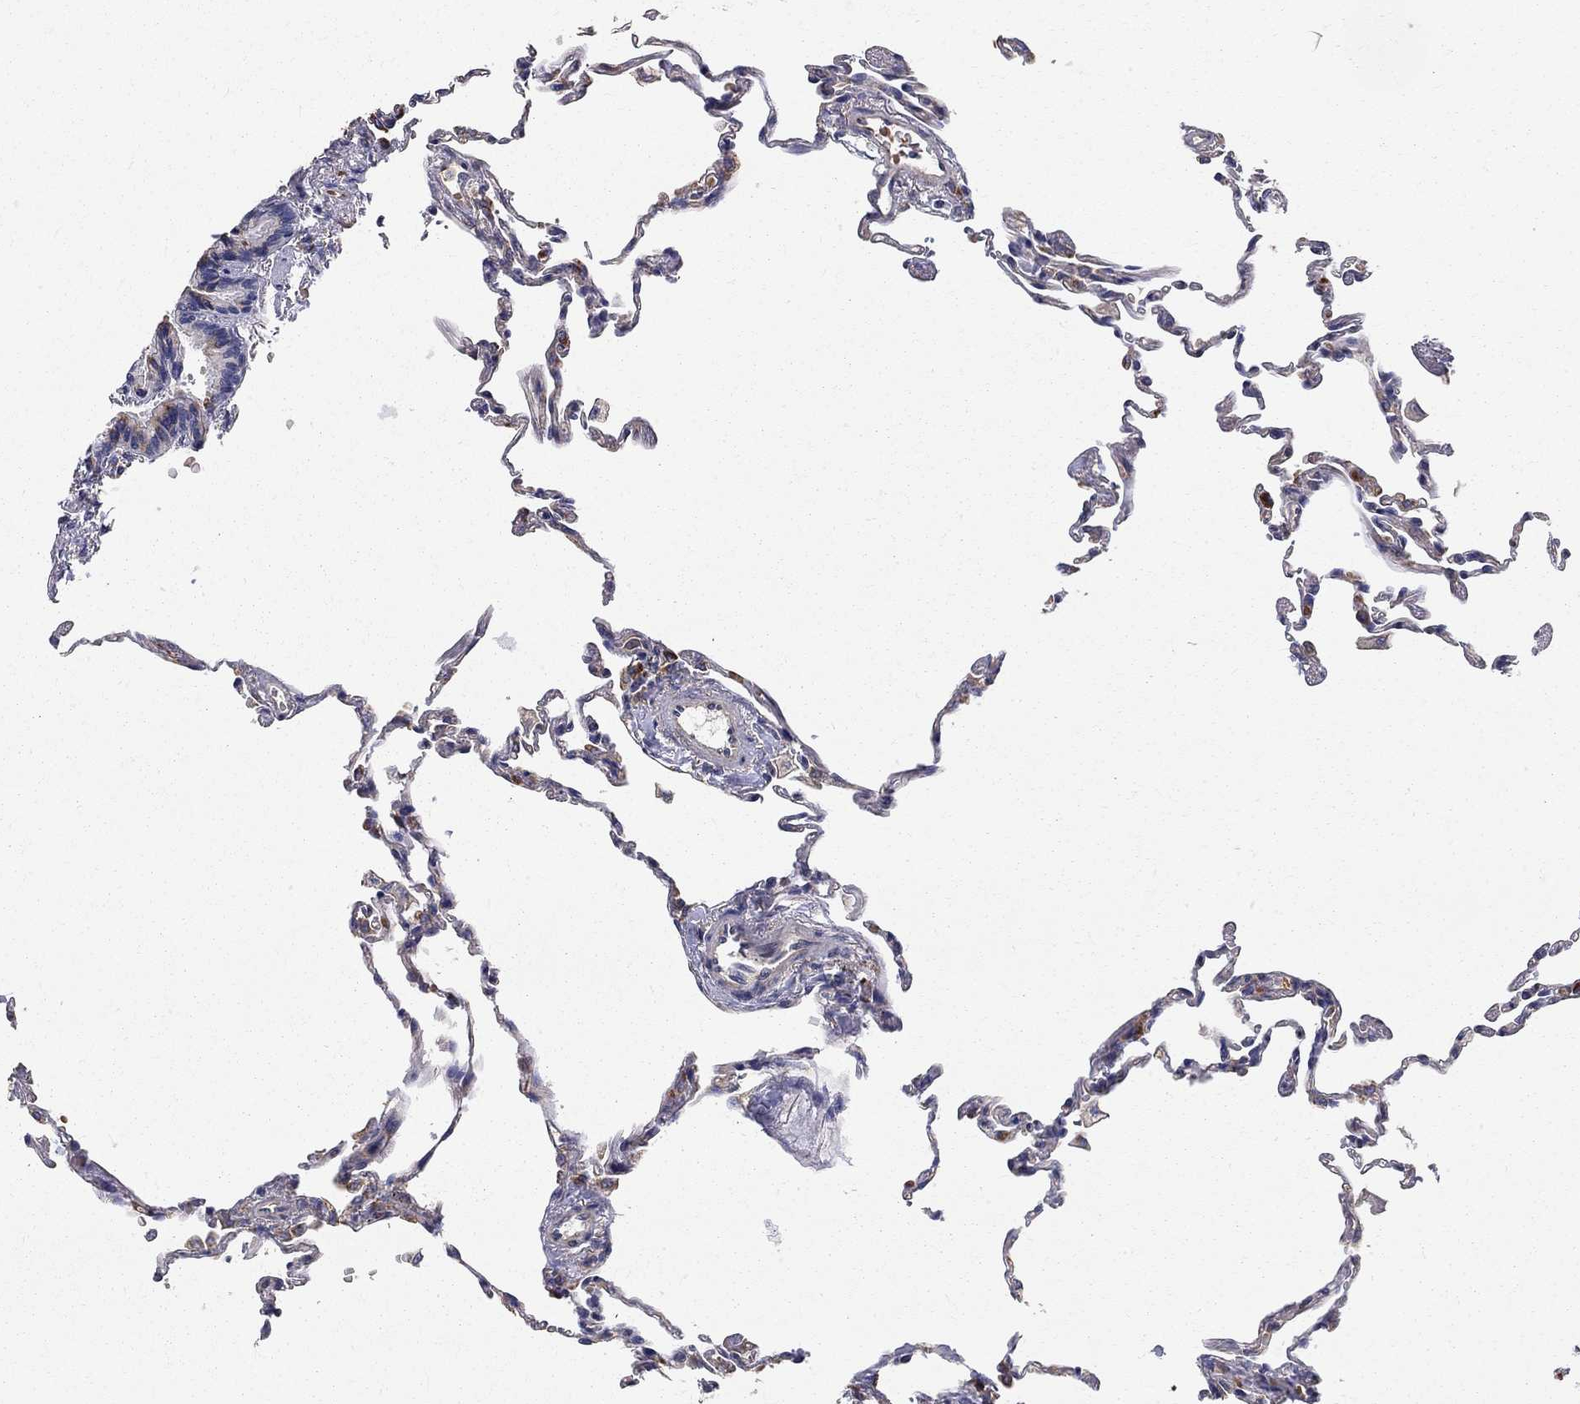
{"staining": {"intensity": "negative", "quantity": "none", "location": "none"}, "tissue": "lung", "cell_type": "Alveolar cells", "image_type": "normal", "snomed": [{"axis": "morphology", "description": "Normal tissue, NOS"}, {"axis": "topography", "description": "Lung"}], "caption": "A histopathology image of lung stained for a protein reveals no brown staining in alveolar cells.", "gene": "CASTOR1", "patient": {"sex": "female", "age": 57}}